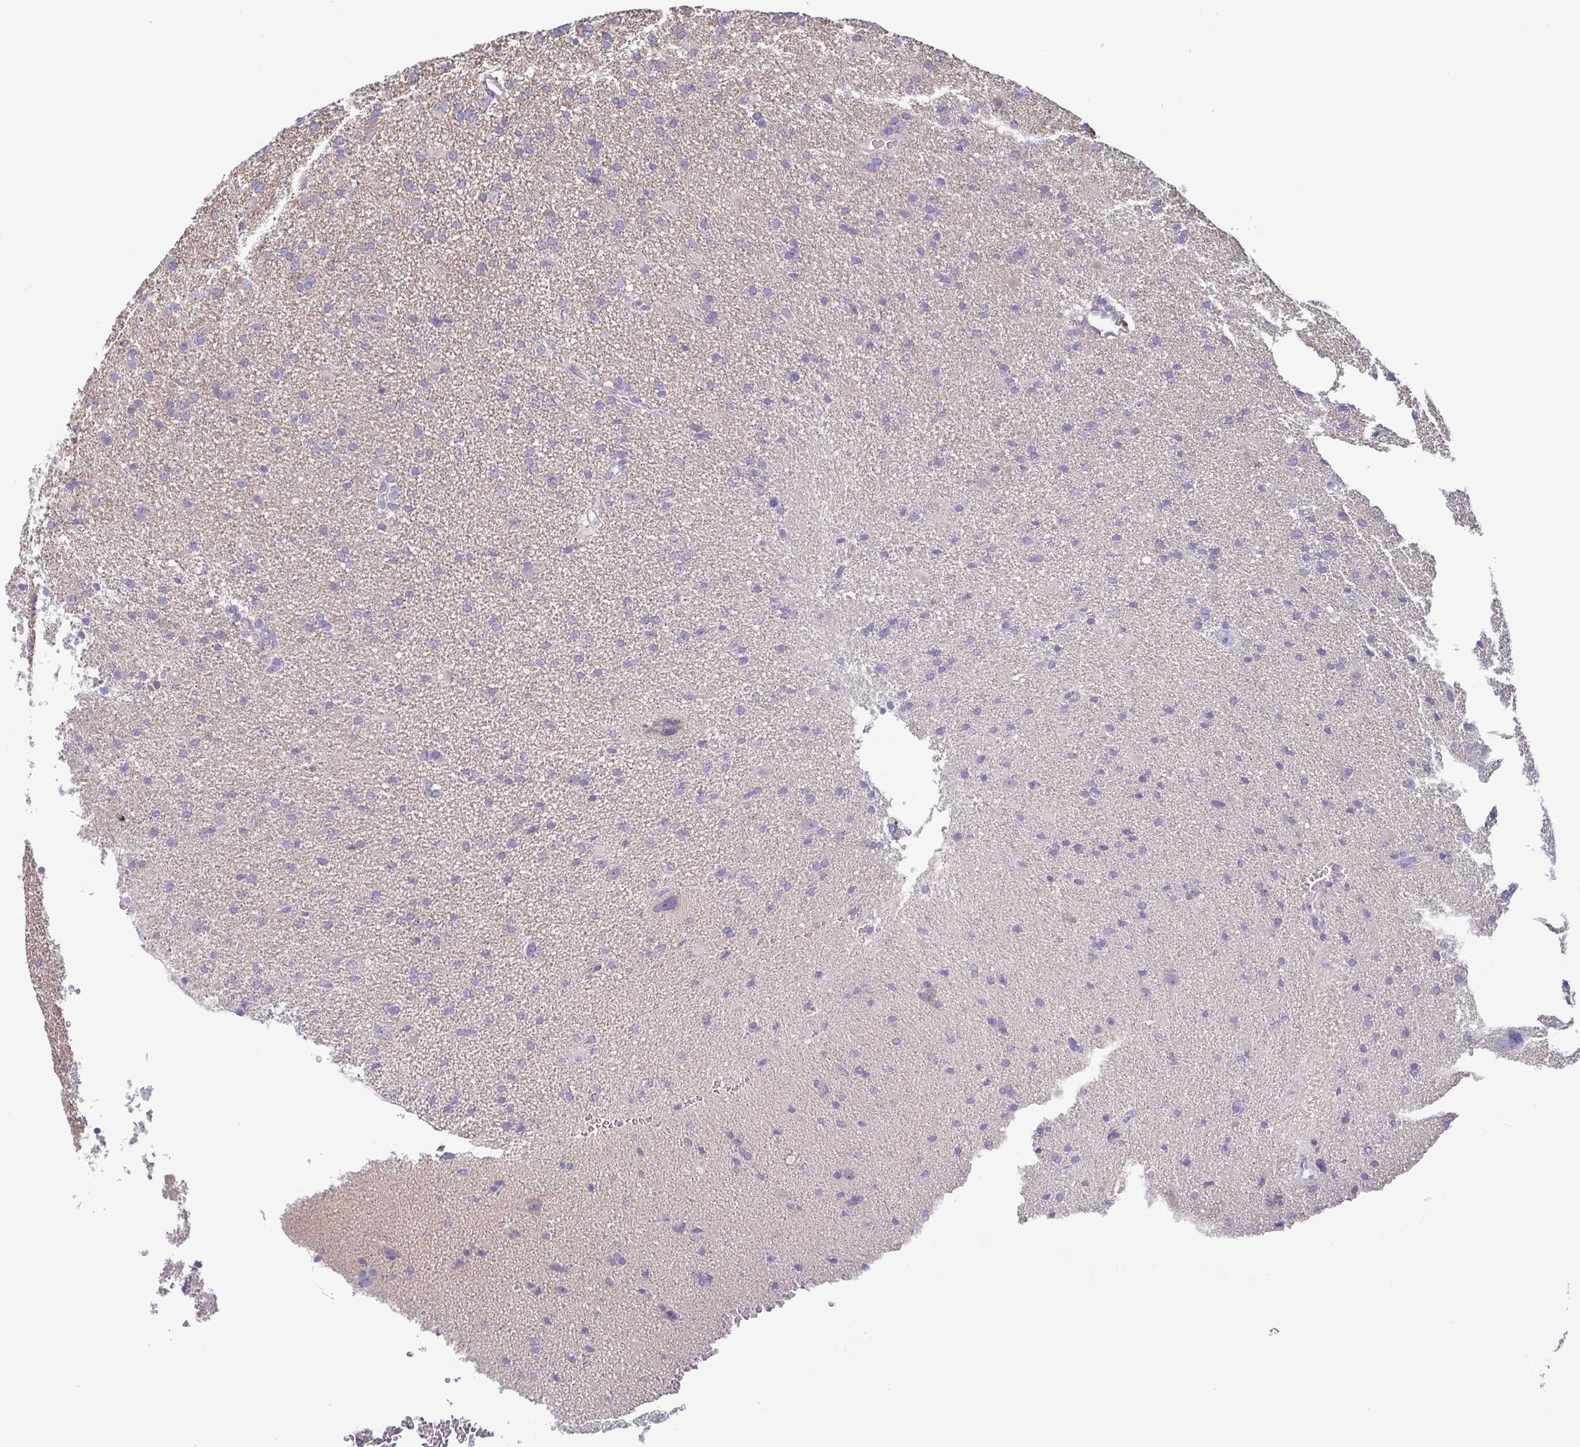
{"staining": {"intensity": "negative", "quantity": "none", "location": "none"}, "tissue": "glioma", "cell_type": "Tumor cells", "image_type": "cancer", "snomed": [{"axis": "morphology", "description": "Glioma, malignant, Low grade"}, {"axis": "topography", "description": "Brain"}], "caption": "The histopathology image displays no staining of tumor cells in glioma.", "gene": "ECM1", "patient": {"sex": "male", "age": 66}}